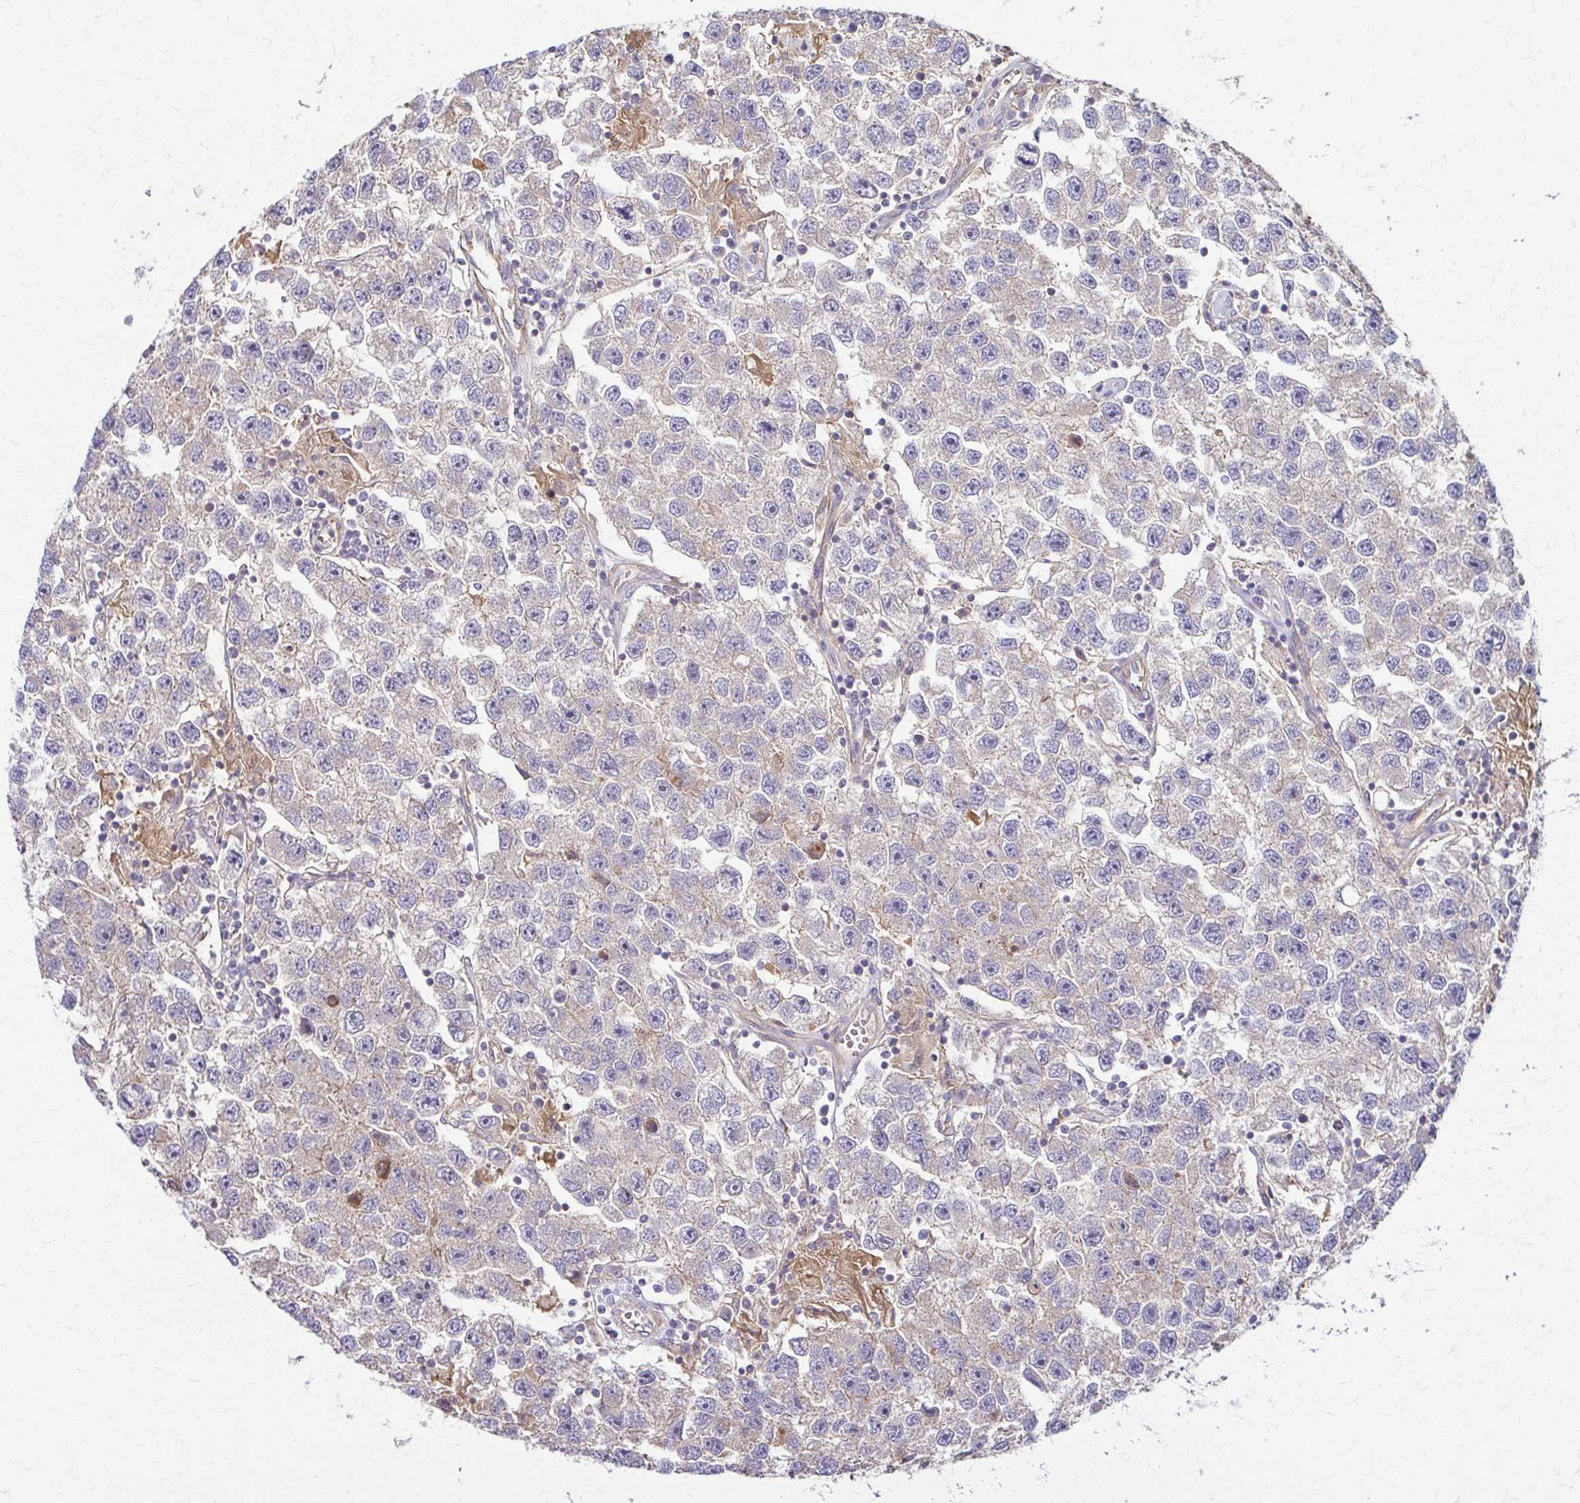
{"staining": {"intensity": "negative", "quantity": "none", "location": "none"}, "tissue": "testis cancer", "cell_type": "Tumor cells", "image_type": "cancer", "snomed": [{"axis": "morphology", "description": "Seminoma, NOS"}, {"axis": "topography", "description": "Testis"}], "caption": "Photomicrograph shows no significant protein positivity in tumor cells of testis cancer. Brightfield microscopy of immunohistochemistry (IHC) stained with DAB (brown) and hematoxylin (blue), captured at high magnification.", "gene": "DSP", "patient": {"sex": "male", "age": 26}}